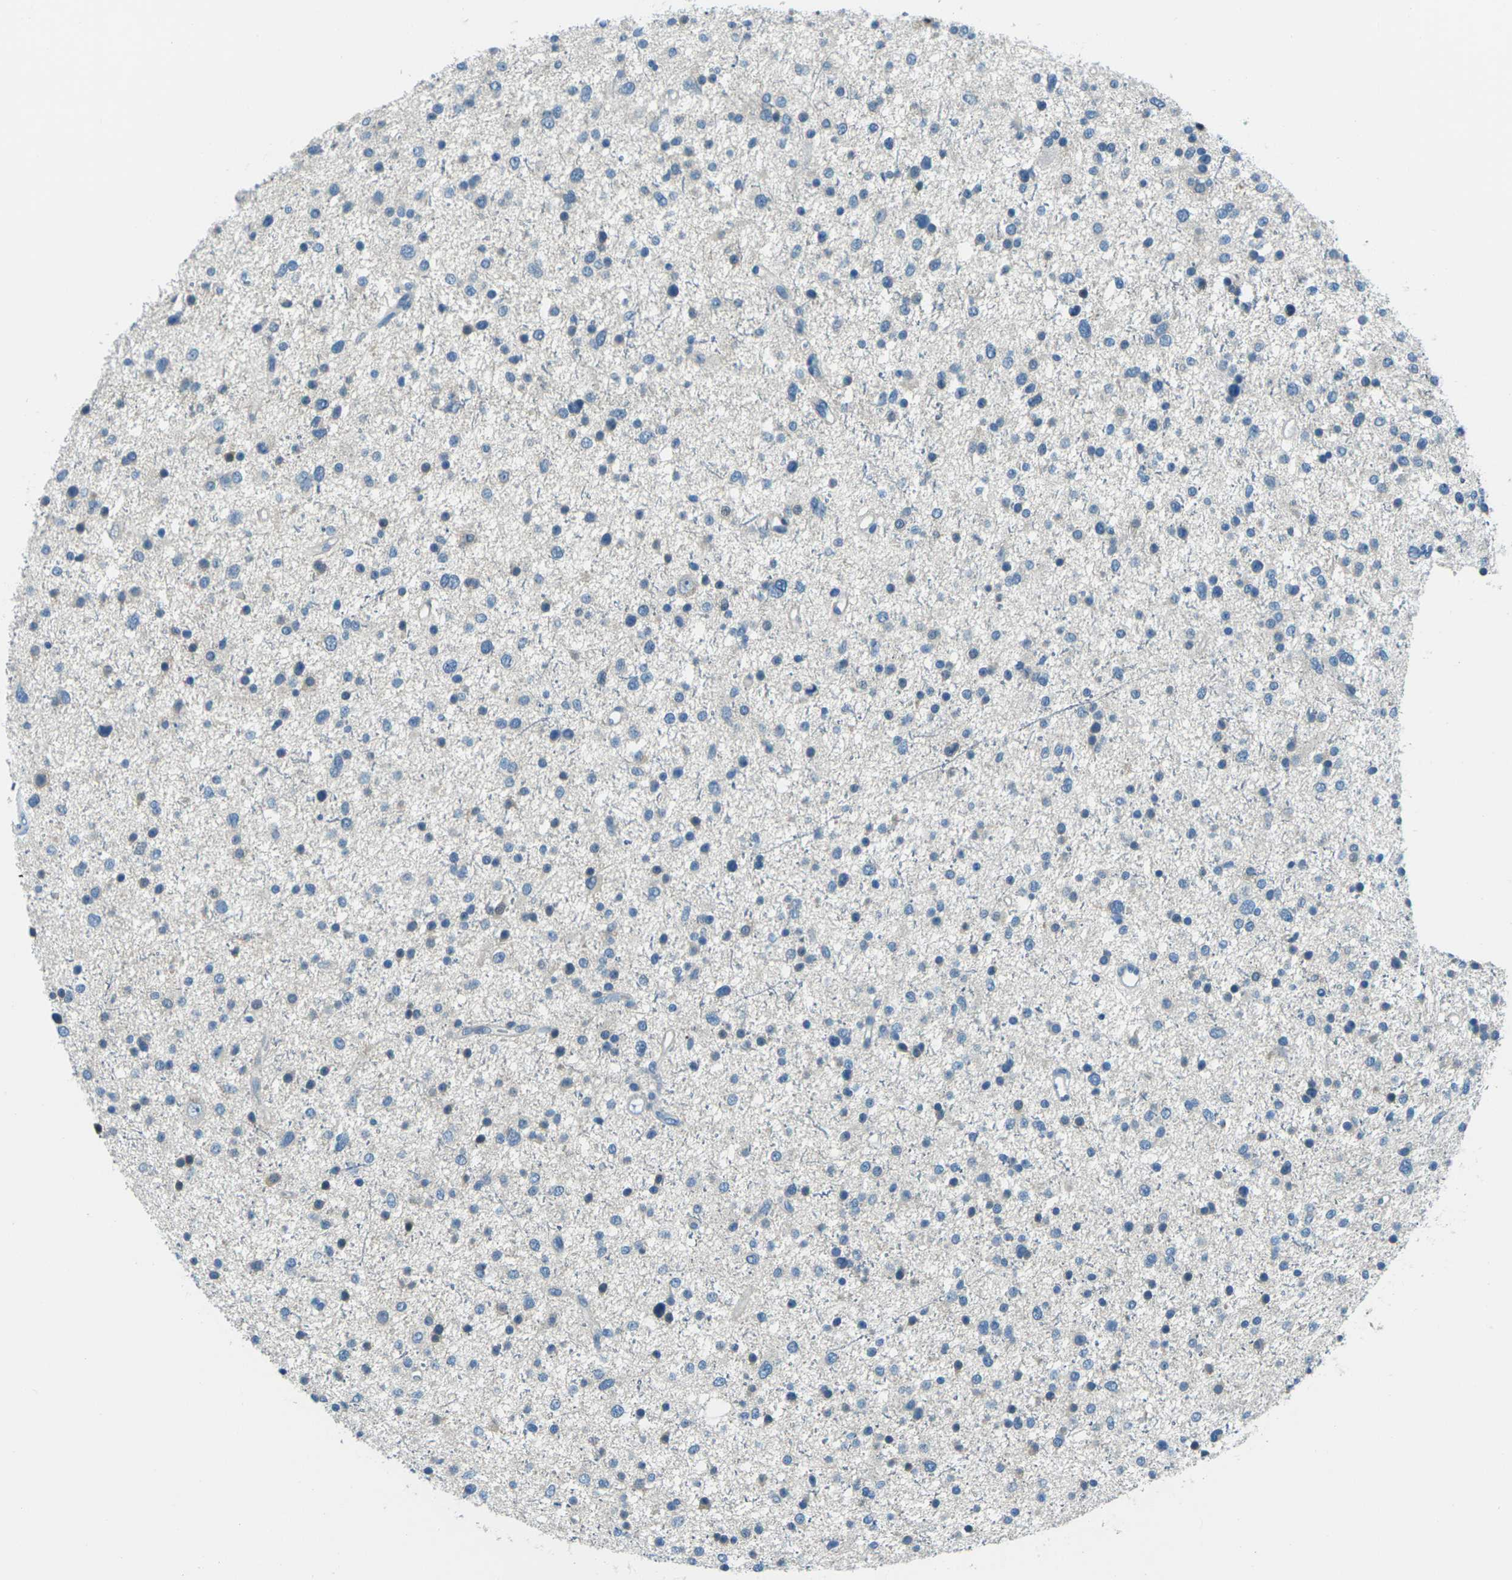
{"staining": {"intensity": "weak", "quantity": "<25%", "location": "cytoplasmic/membranous"}, "tissue": "glioma", "cell_type": "Tumor cells", "image_type": "cancer", "snomed": [{"axis": "morphology", "description": "Glioma, malignant, Low grade"}, {"axis": "topography", "description": "Brain"}], "caption": "Photomicrograph shows no significant protein expression in tumor cells of malignant low-grade glioma. (DAB (3,3'-diaminobenzidine) immunohistochemistry, high magnification).", "gene": "NANOS2", "patient": {"sex": "female", "age": 37}}